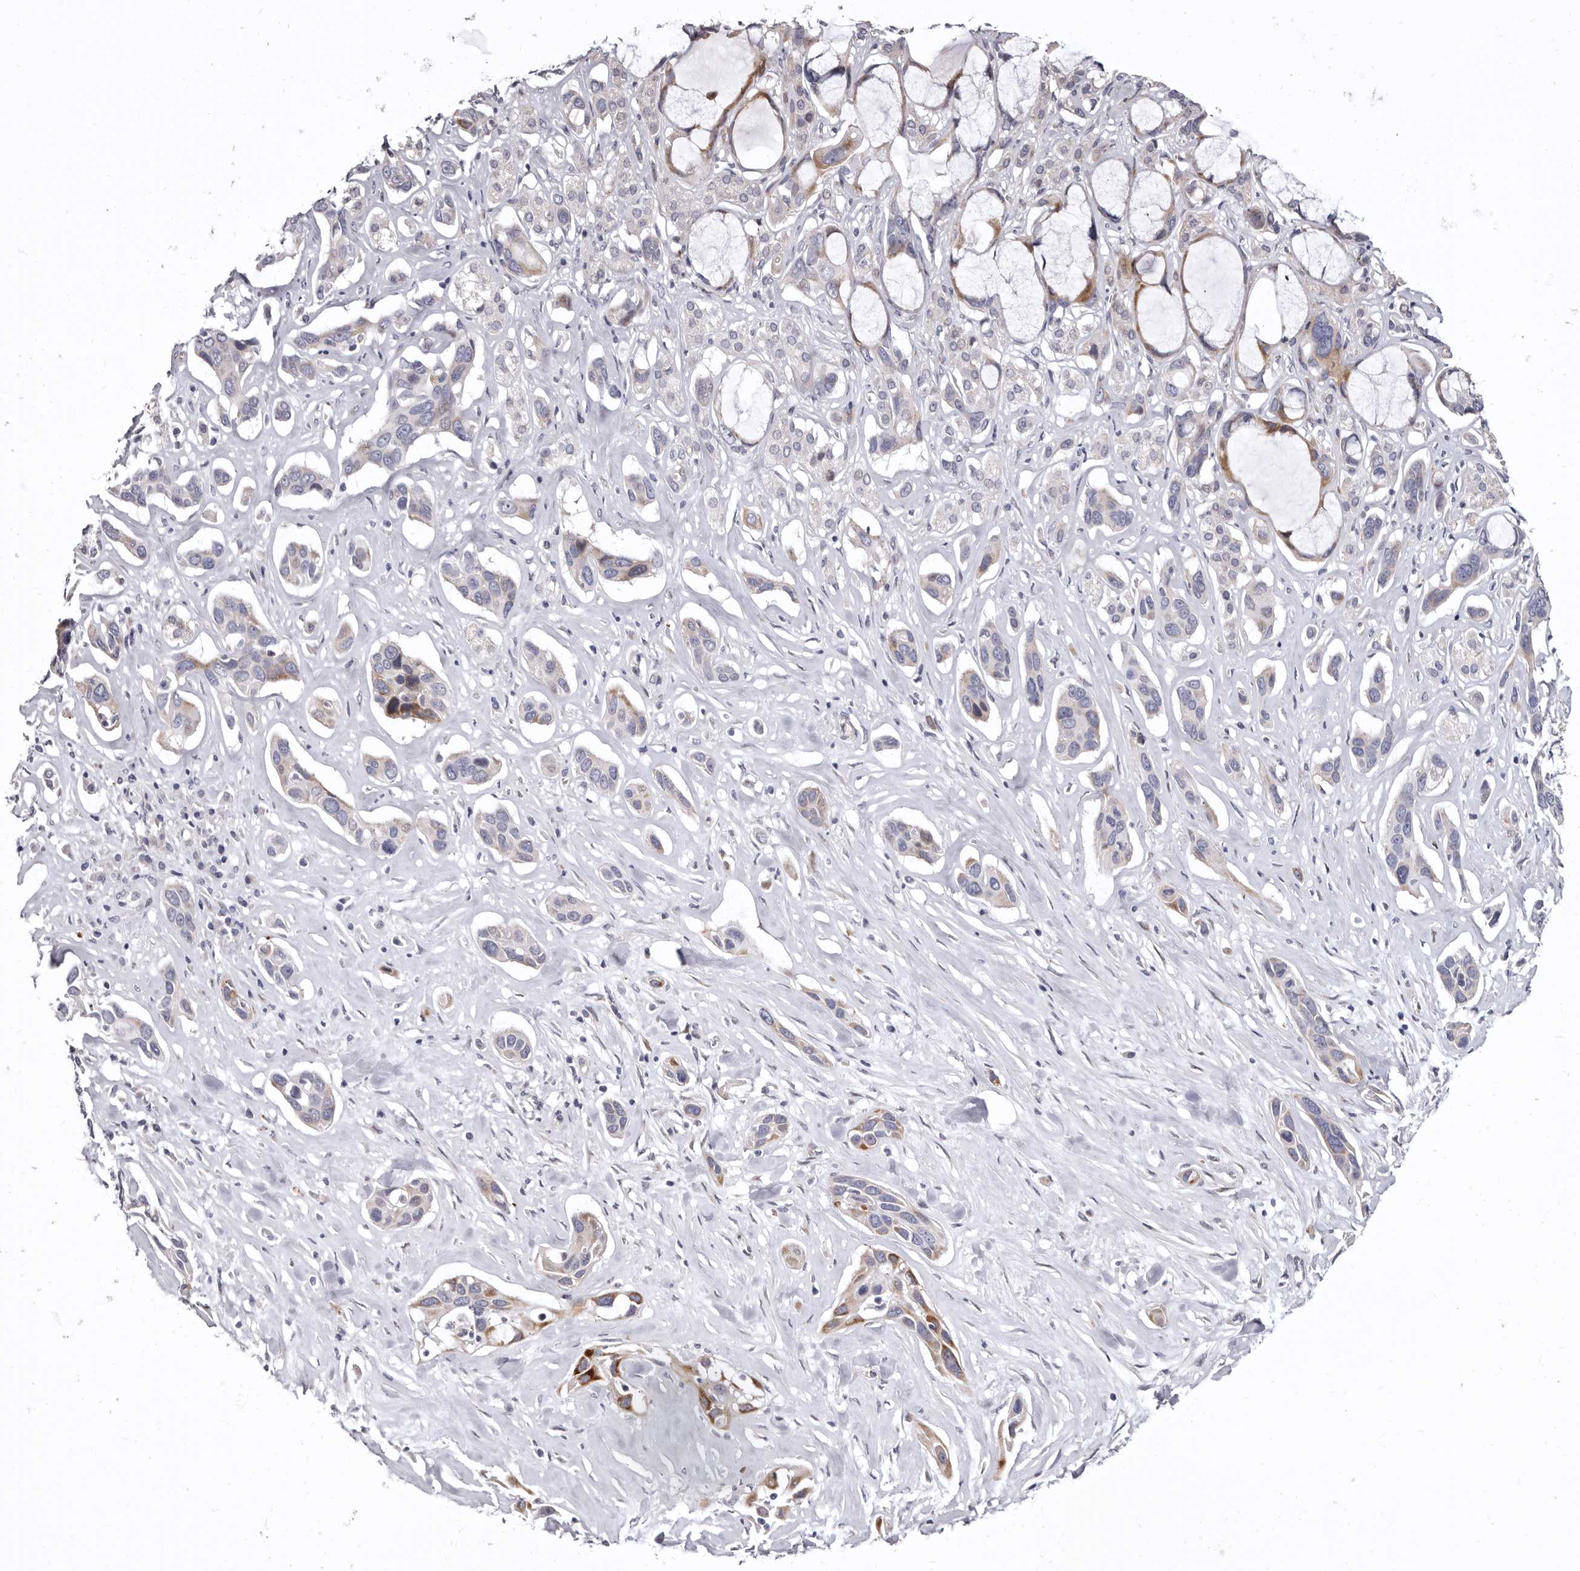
{"staining": {"intensity": "moderate", "quantity": "25%-75%", "location": "cytoplasmic/membranous"}, "tissue": "pancreatic cancer", "cell_type": "Tumor cells", "image_type": "cancer", "snomed": [{"axis": "morphology", "description": "Adenocarcinoma, NOS"}, {"axis": "topography", "description": "Pancreas"}], "caption": "Adenocarcinoma (pancreatic) tissue reveals moderate cytoplasmic/membranous staining in about 25%-75% of tumor cells, visualized by immunohistochemistry.", "gene": "AIDA", "patient": {"sex": "female", "age": 60}}